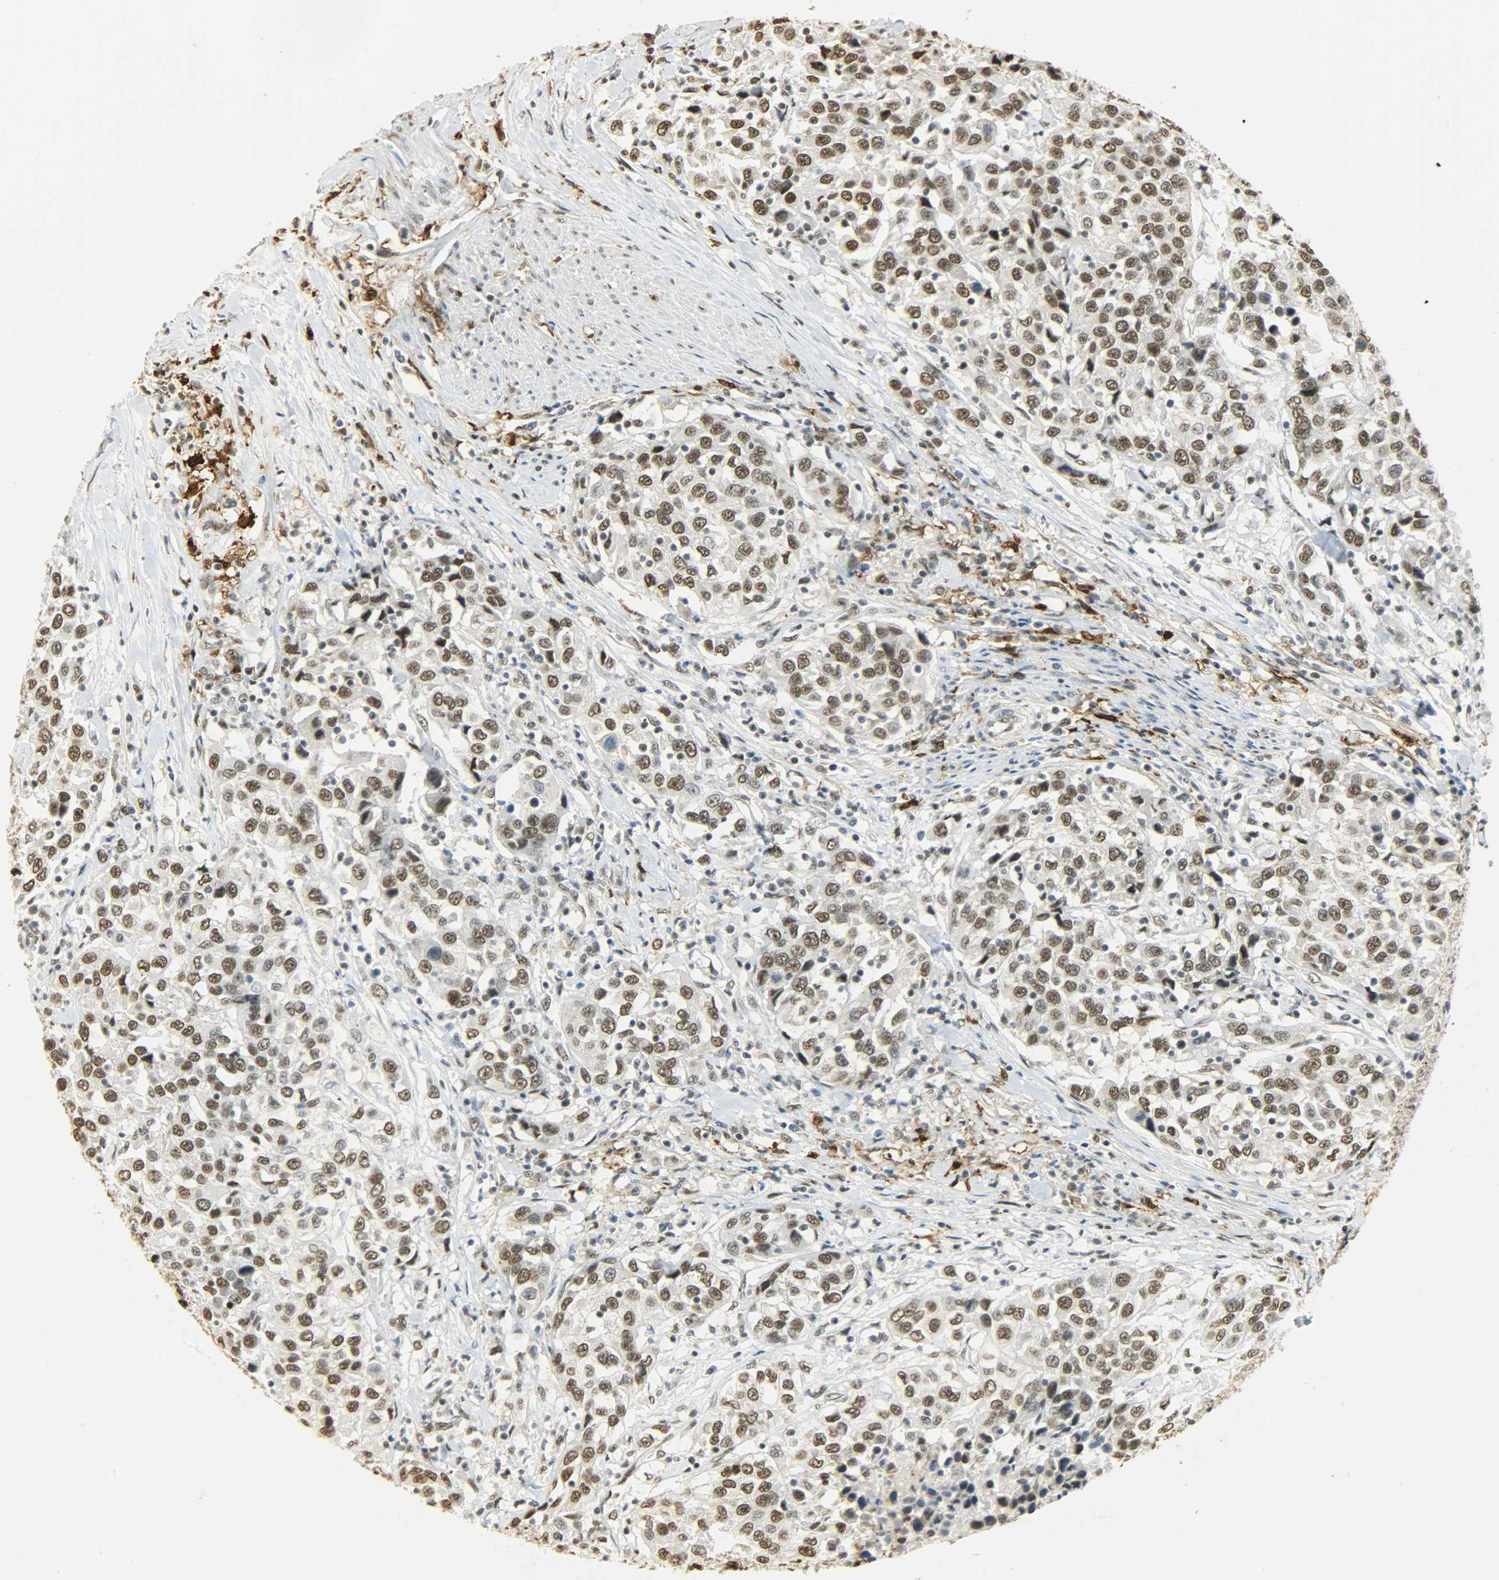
{"staining": {"intensity": "moderate", "quantity": ">75%", "location": "nuclear"}, "tissue": "urothelial cancer", "cell_type": "Tumor cells", "image_type": "cancer", "snomed": [{"axis": "morphology", "description": "Urothelial carcinoma, High grade"}, {"axis": "topography", "description": "Urinary bladder"}], "caption": "High-grade urothelial carcinoma stained for a protein reveals moderate nuclear positivity in tumor cells.", "gene": "NGFR", "patient": {"sex": "female", "age": 80}}